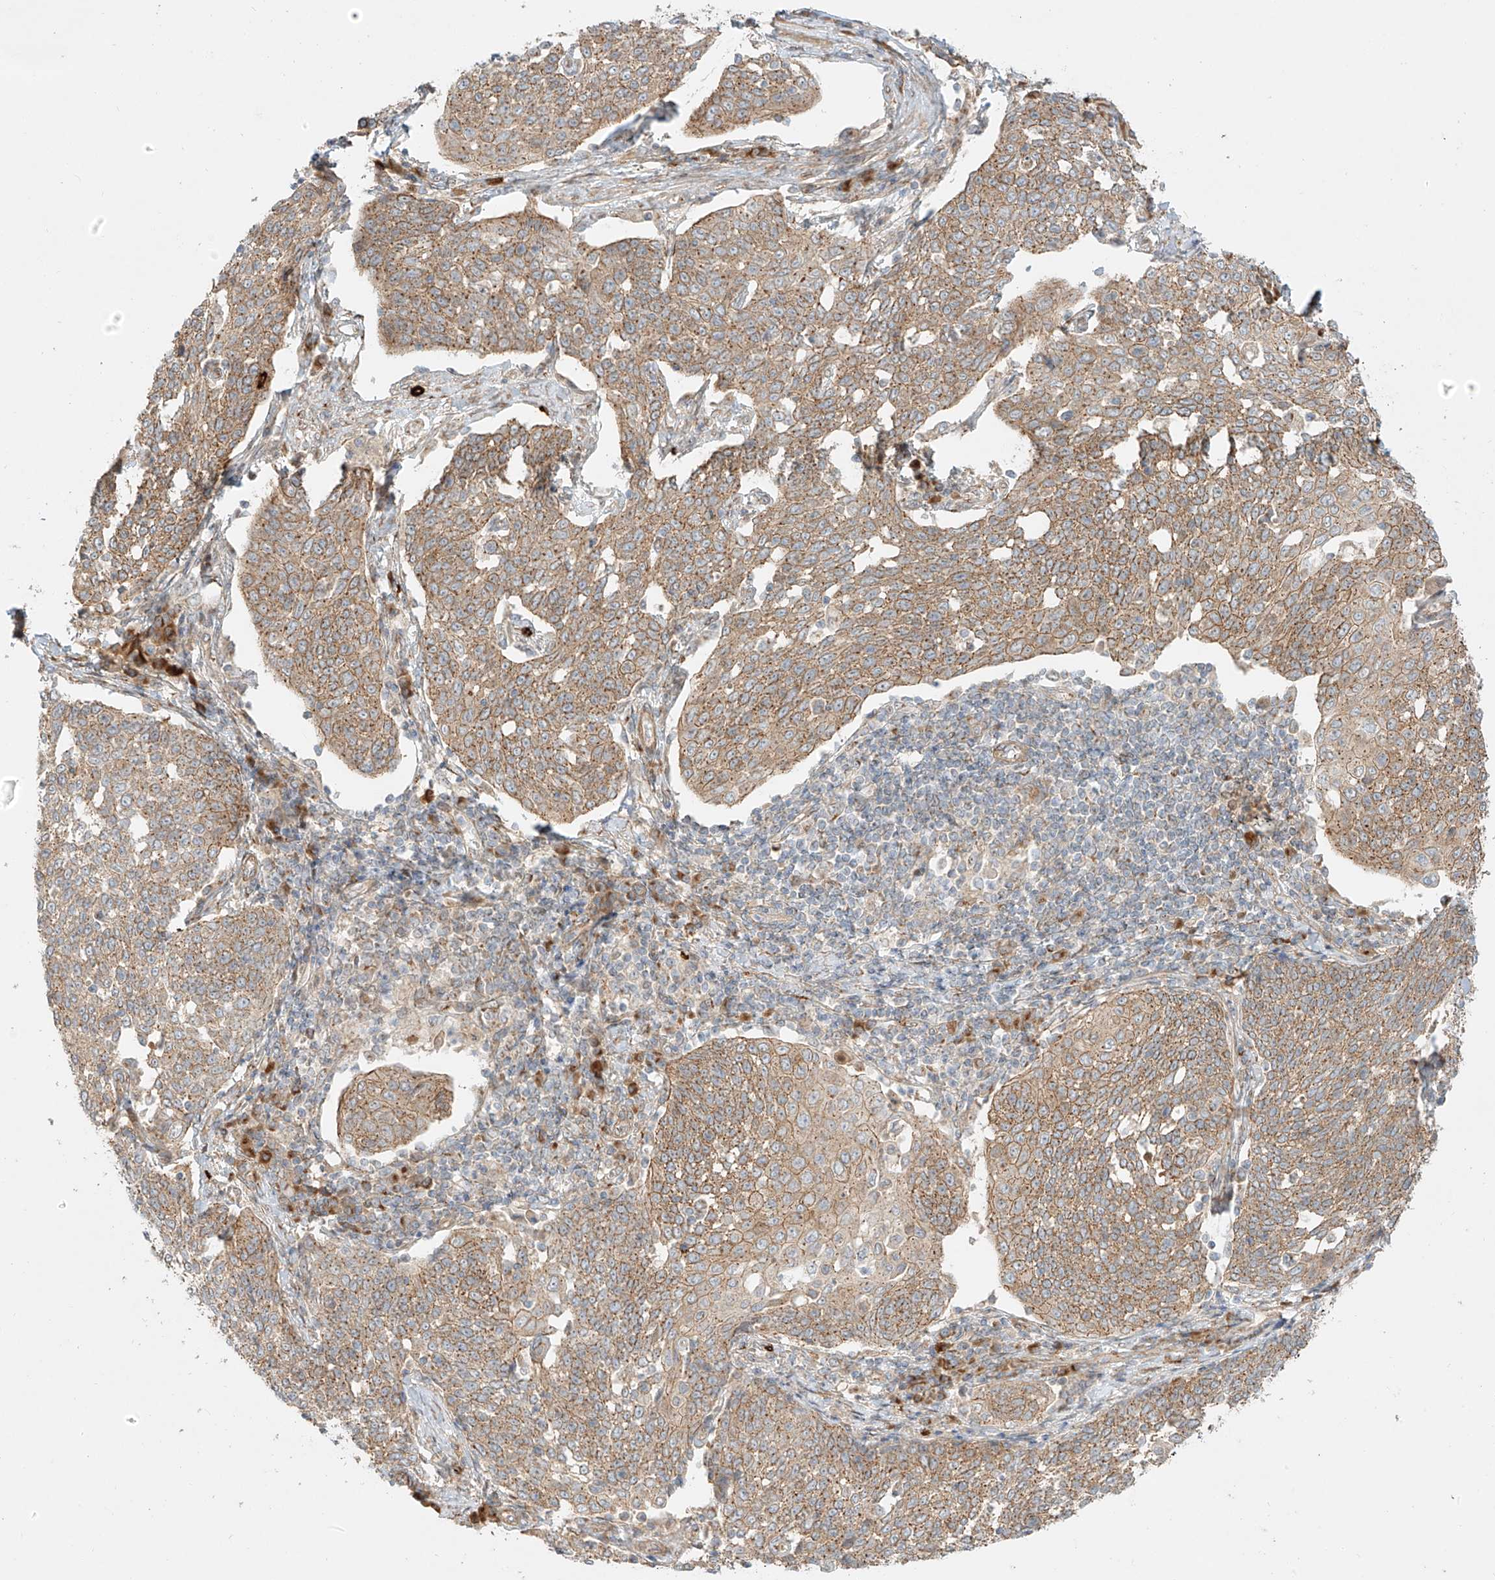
{"staining": {"intensity": "moderate", "quantity": ">75%", "location": "cytoplasmic/membranous"}, "tissue": "cervical cancer", "cell_type": "Tumor cells", "image_type": "cancer", "snomed": [{"axis": "morphology", "description": "Squamous cell carcinoma, NOS"}, {"axis": "topography", "description": "Cervix"}], "caption": "This image reveals IHC staining of squamous cell carcinoma (cervical), with medium moderate cytoplasmic/membranous positivity in about >75% of tumor cells.", "gene": "ZNF287", "patient": {"sex": "female", "age": 34}}